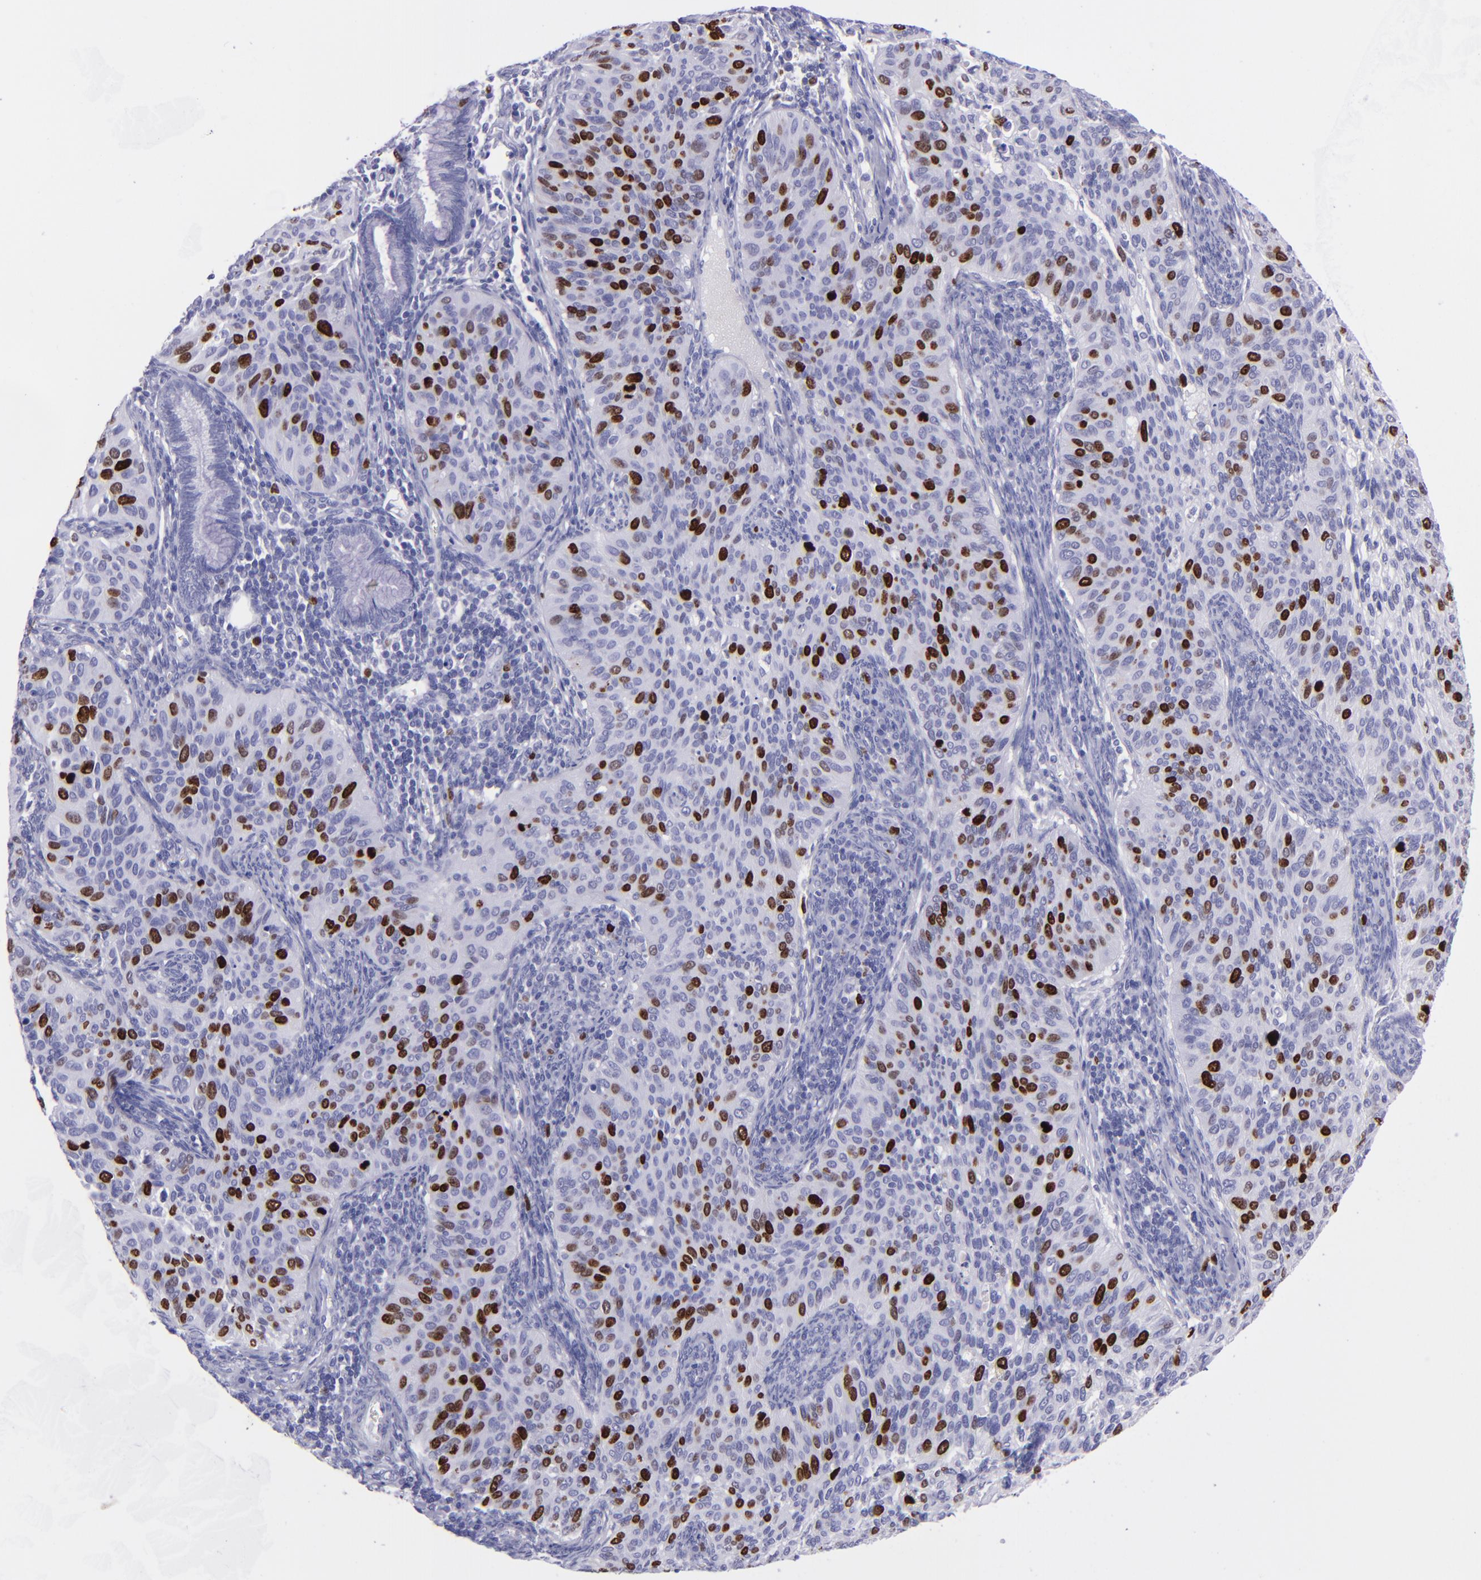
{"staining": {"intensity": "strong", "quantity": "25%-75%", "location": "nuclear"}, "tissue": "cervical cancer", "cell_type": "Tumor cells", "image_type": "cancer", "snomed": [{"axis": "morphology", "description": "Adenocarcinoma, NOS"}, {"axis": "topography", "description": "Cervix"}], "caption": "DAB (3,3'-diaminobenzidine) immunohistochemical staining of human cervical adenocarcinoma displays strong nuclear protein positivity in about 25%-75% of tumor cells. The protein is stained brown, and the nuclei are stained in blue (DAB IHC with brightfield microscopy, high magnification).", "gene": "TOP2A", "patient": {"sex": "female", "age": 29}}